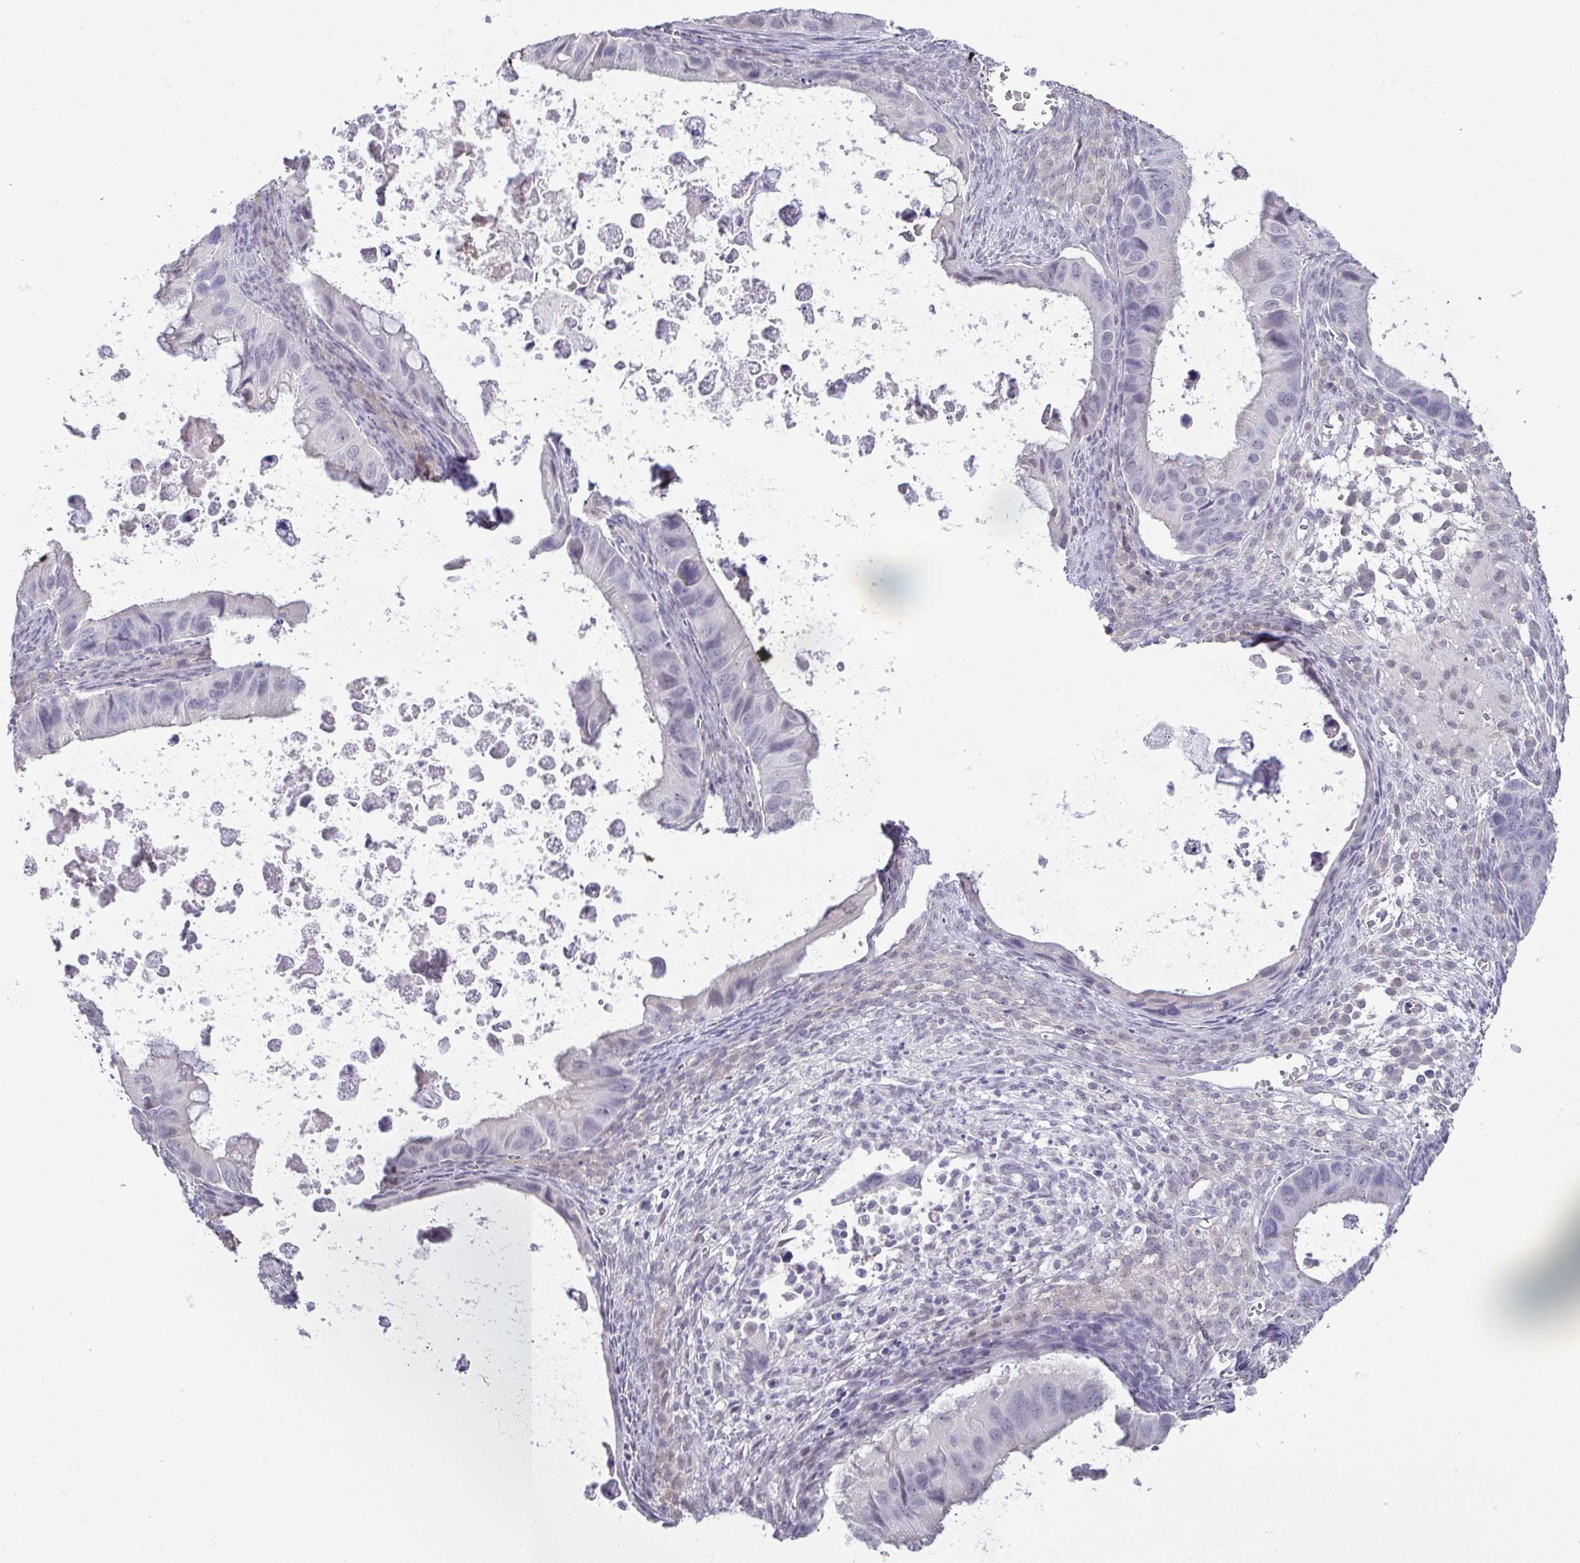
{"staining": {"intensity": "negative", "quantity": "none", "location": "none"}, "tissue": "ovarian cancer", "cell_type": "Tumor cells", "image_type": "cancer", "snomed": [{"axis": "morphology", "description": "Cystadenocarcinoma, mucinous, NOS"}, {"axis": "topography", "description": "Ovary"}], "caption": "The micrograph shows no staining of tumor cells in ovarian cancer.", "gene": "NEFH", "patient": {"sex": "female", "age": 64}}